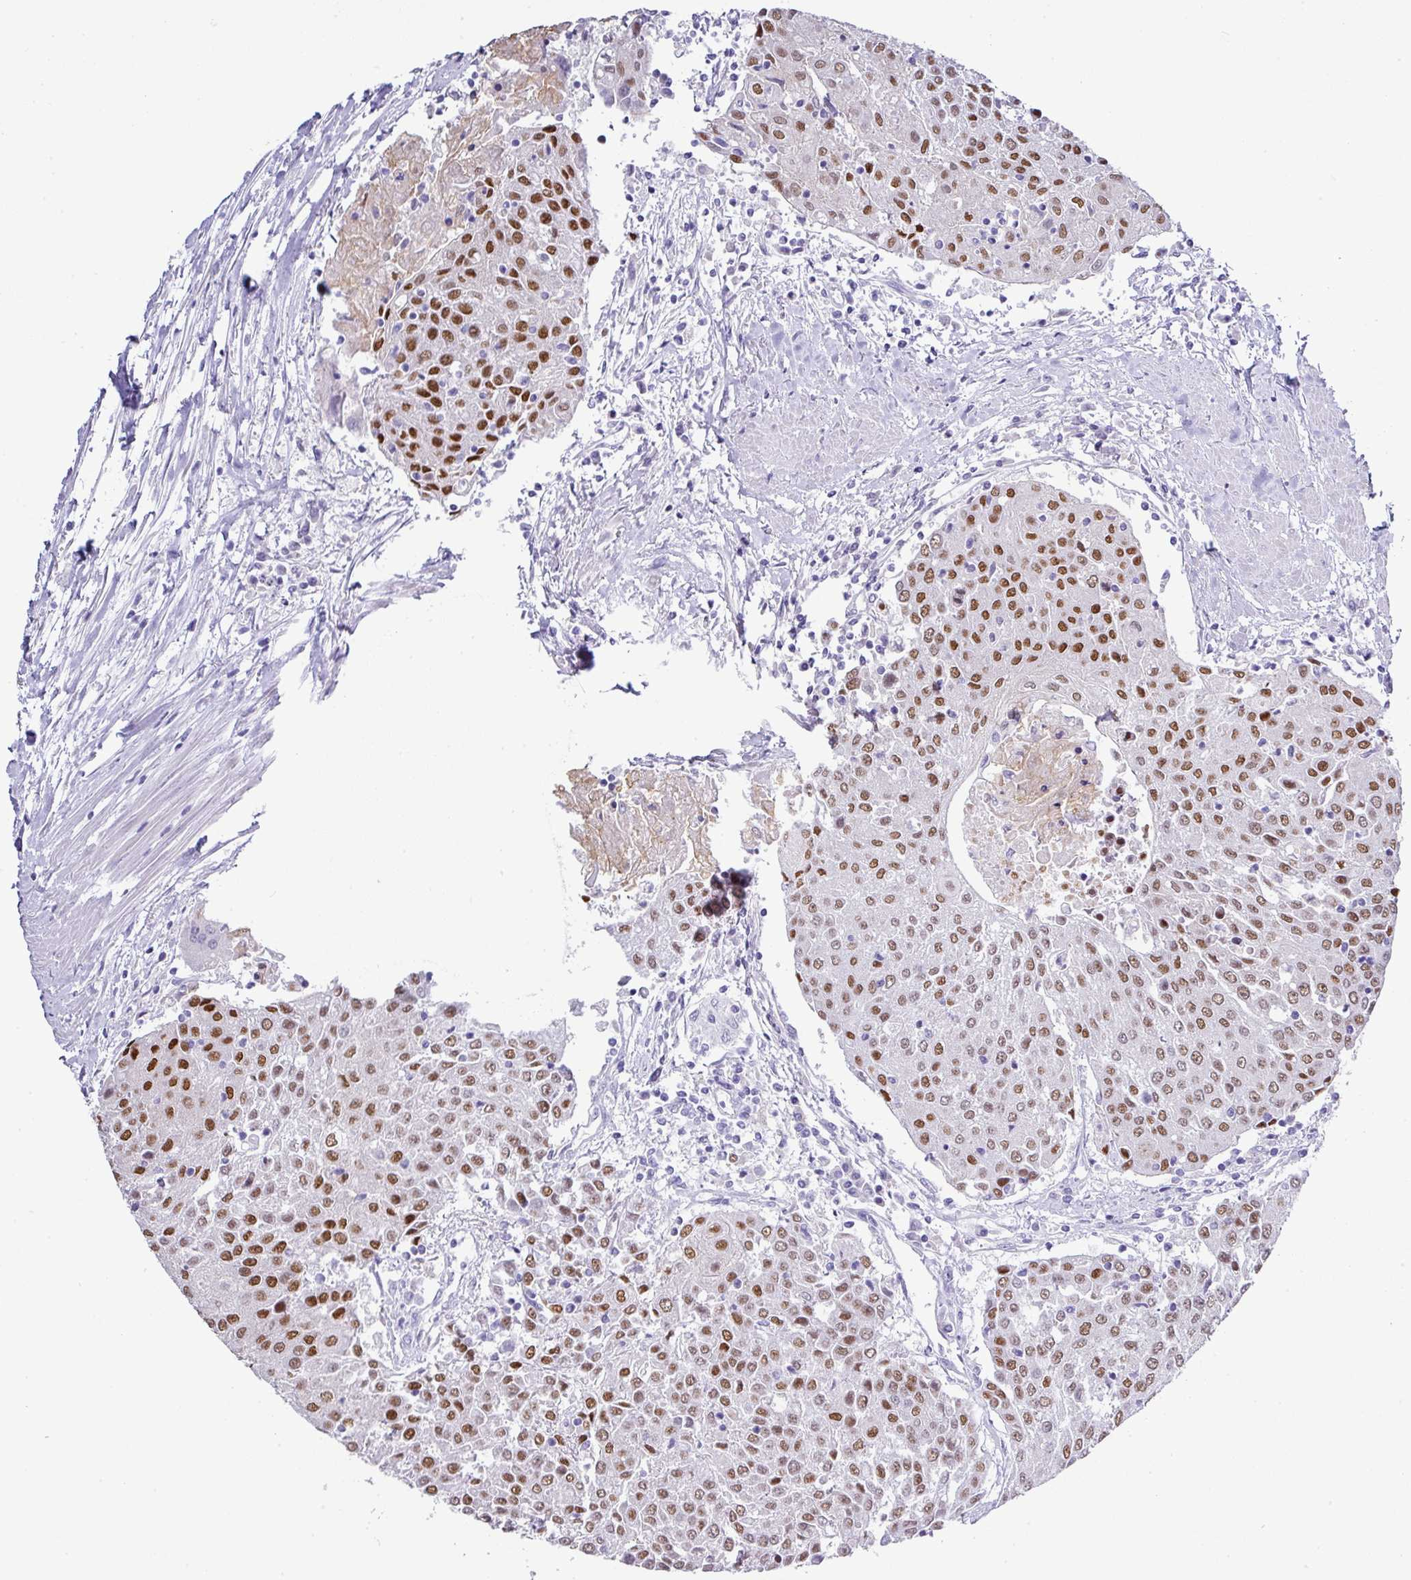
{"staining": {"intensity": "moderate", "quantity": ">75%", "location": "nuclear"}, "tissue": "urothelial cancer", "cell_type": "Tumor cells", "image_type": "cancer", "snomed": [{"axis": "morphology", "description": "Urothelial carcinoma, High grade"}, {"axis": "topography", "description": "Urinary bladder"}], "caption": "High-grade urothelial carcinoma stained with a brown dye demonstrates moderate nuclear positive staining in approximately >75% of tumor cells.", "gene": "BCL11A", "patient": {"sex": "female", "age": 85}}